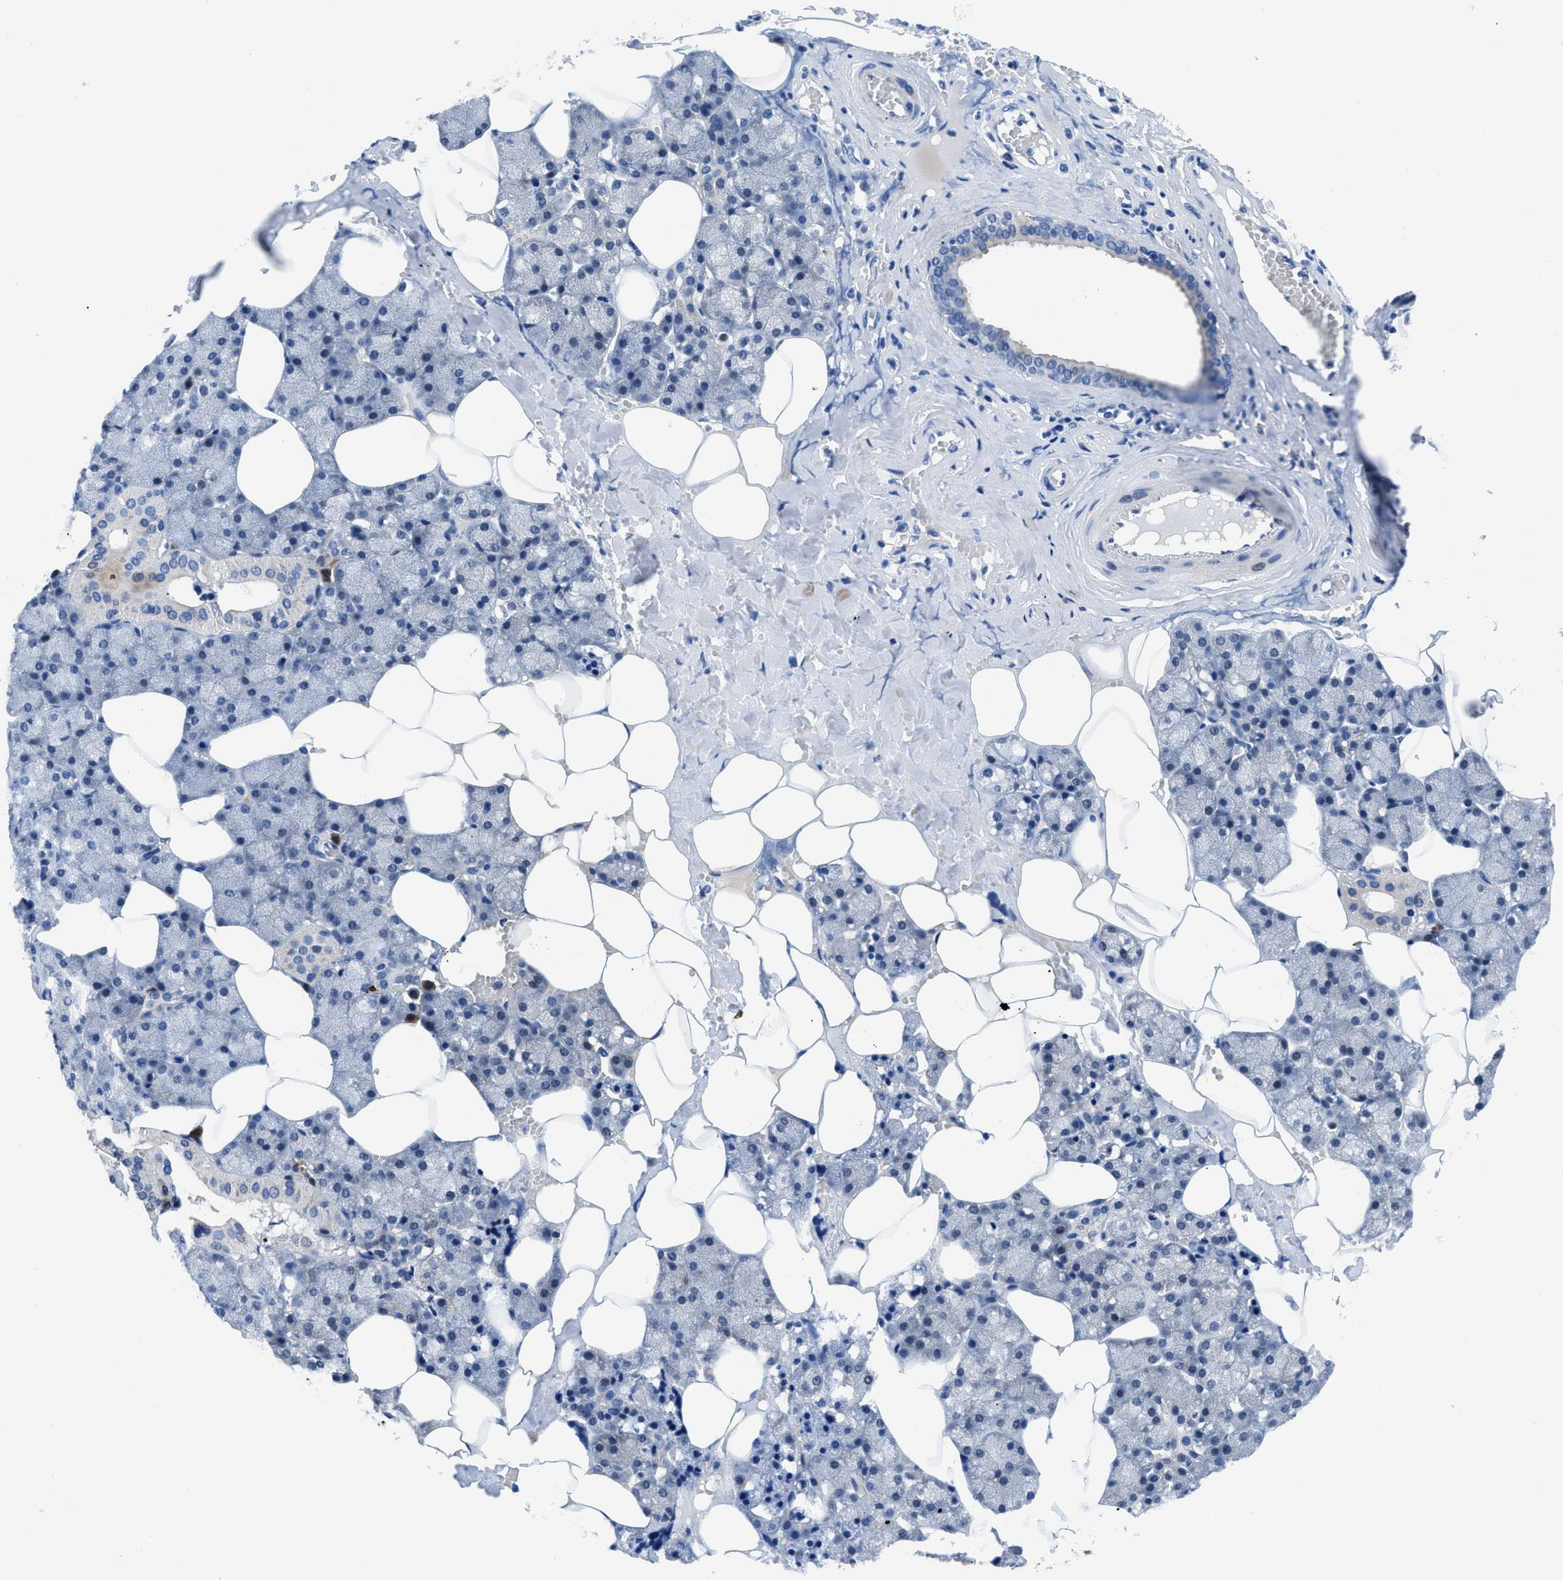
{"staining": {"intensity": "negative", "quantity": "none", "location": "none"}, "tissue": "salivary gland", "cell_type": "Glandular cells", "image_type": "normal", "snomed": [{"axis": "morphology", "description": "Normal tissue, NOS"}, {"axis": "topography", "description": "Salivary gland"}], "caption": "IHC image of normal salivary gland: salivary gland stained with DAB (3,3'-diaminobenzidine) shows no significant protein staining in glandular cells. The staining is performed using DAB (3,3'-diaminobenzidine) brown chromogen with nuclei counter-stained in using hematoxylin.", "gene": "UAP1", "patient": {"sex": "male", "age": 62}}